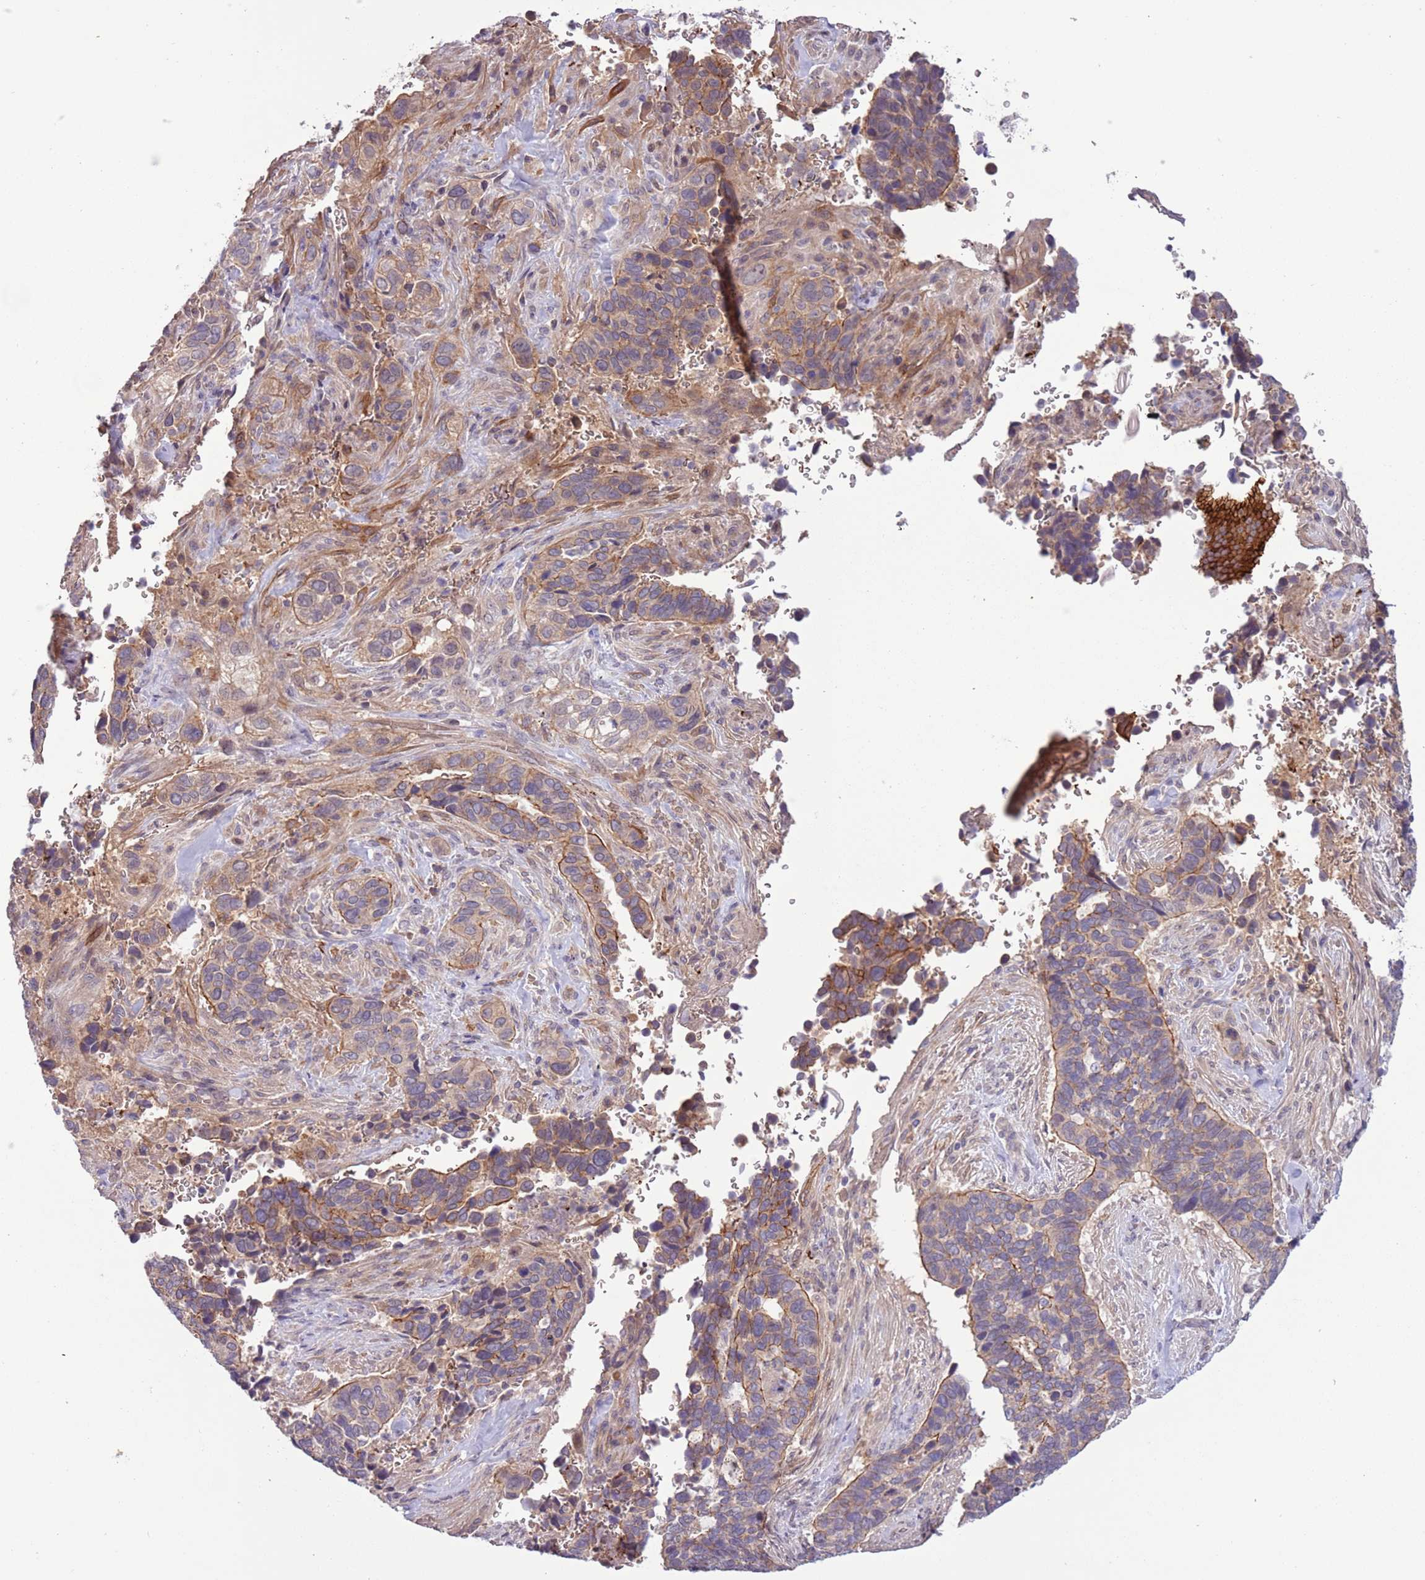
{"staining": {"intensity": "moderate", "quantity": "25%-75%", "location": "cytoplasmic/membranous"}, "tissue": "cervical cancer", "cell_type": "Tumor cells", "image_type": "cancer", "snomed": [{"axis": "morphology", "description": "Squamous cell carcinoma, NOS"}, {"axis": "topography", "description": "Cervix"}], "caption": "Protein expression analysis of cervical squamous cell carcinoma shows moderate cytoplasmic/membranous expression in approximately 25%-75% of tumor cells. The protein is stained brown, and the nuclei are stained in blue (DAB IHC with brightfield microscopy, high magnification).", "gene": "SHROOM3", "patient": {"sex": "female", "age": 38}}